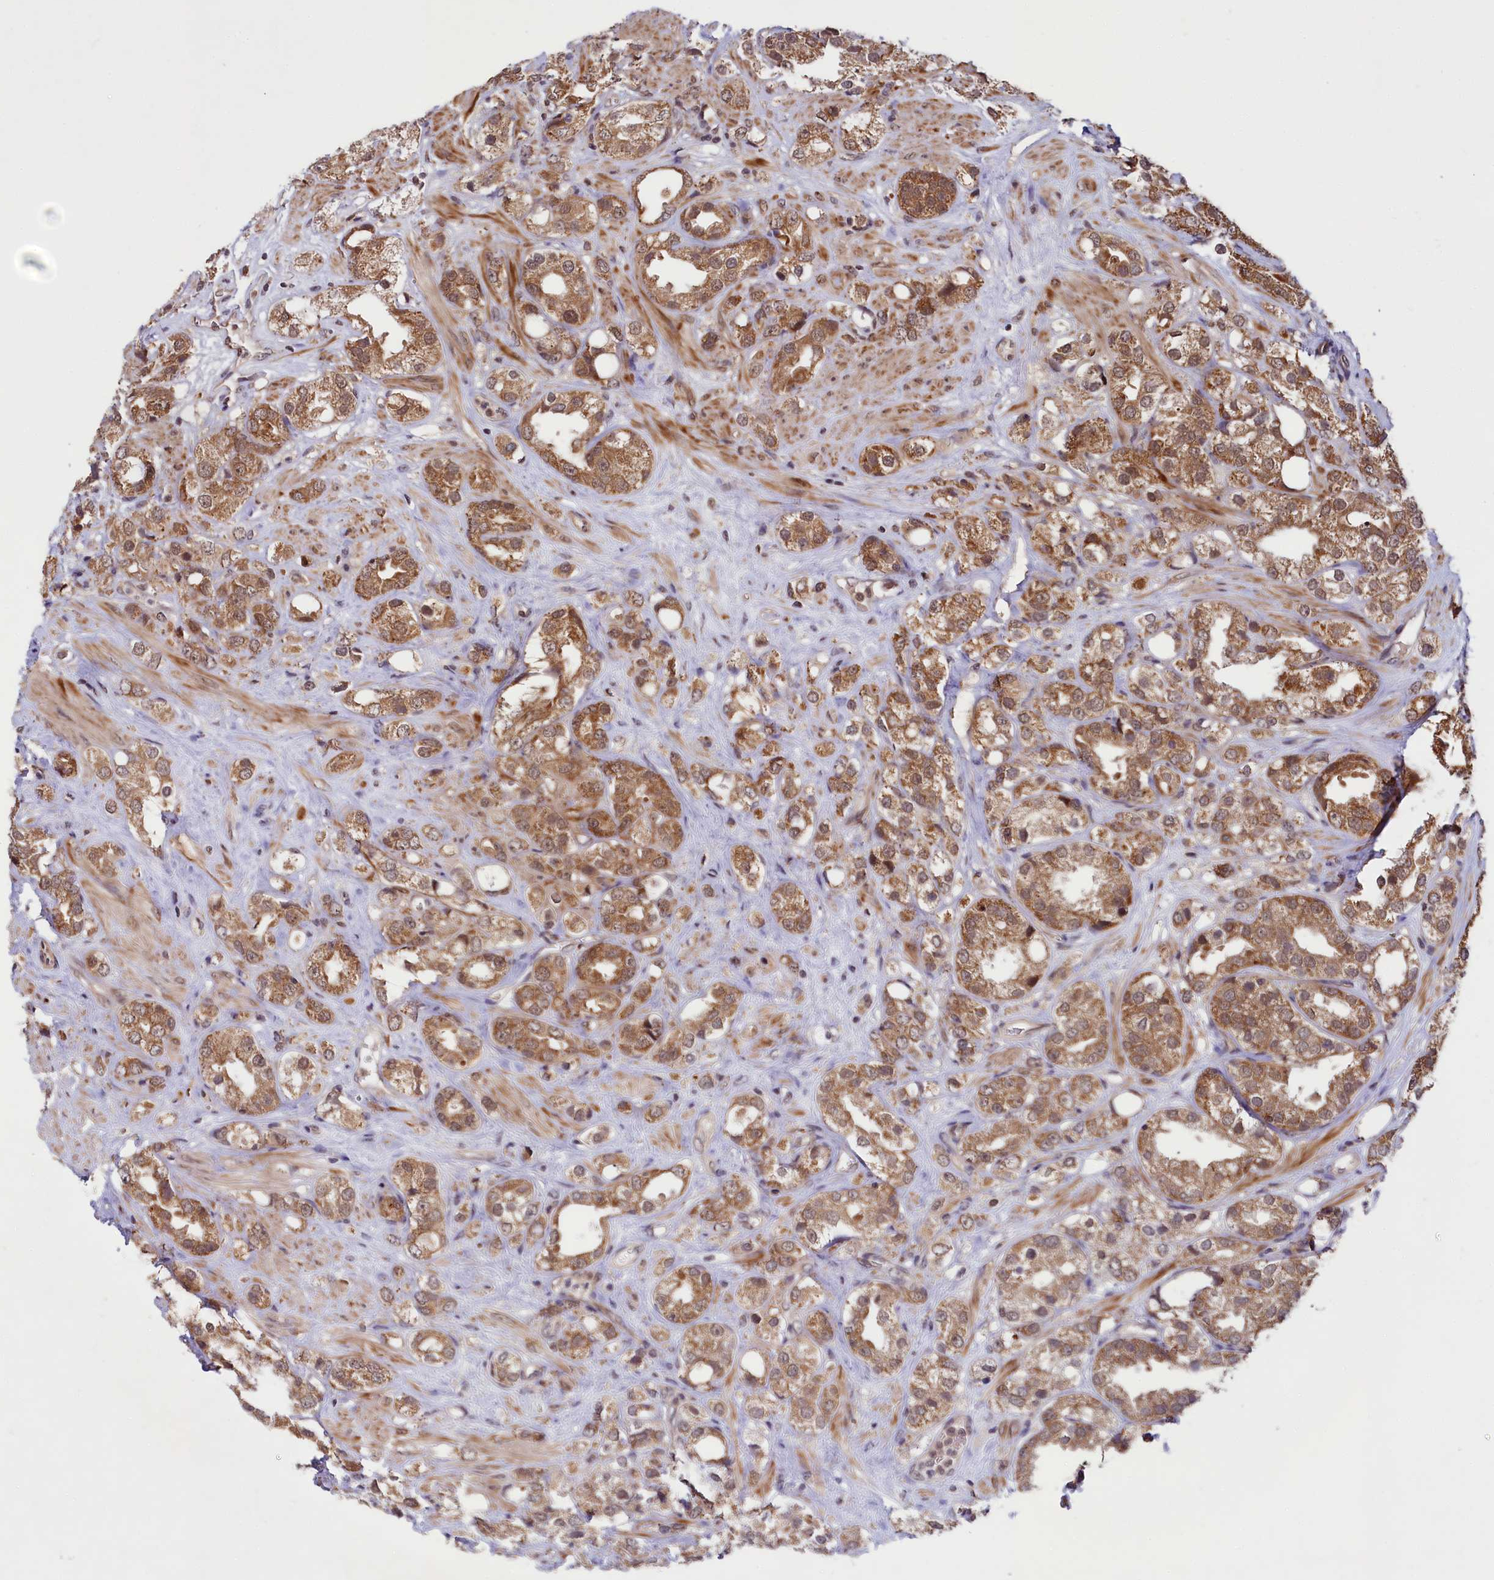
{"staining": {"intensity": "moderate", "quantity": ">75%", "location": "cytoplasmic/membranous,nuclear"}, "tissue": "prostate cancer", "cell_type": "Tumor cells", "image_type": "cancer", "snomed": [{"axis": "morphology", "description": "Adenocarcinoma, NOS"}, {"axis": "topography", "description": "Prostate"}], "caption": "High-magnification brightfield microscopy of prostate cancer (adenocarcinoma) stained with DAB (3,3'-diaminobenzidine) (brown) and counterstained with hematoxylin (blue). tumor cells exhibit moderate cytoplasmic/membranous and nuclear staining is identified in about>75% of cells.", "gene": "UBE3A", "patient": {"sex": "male", "age": 79}}